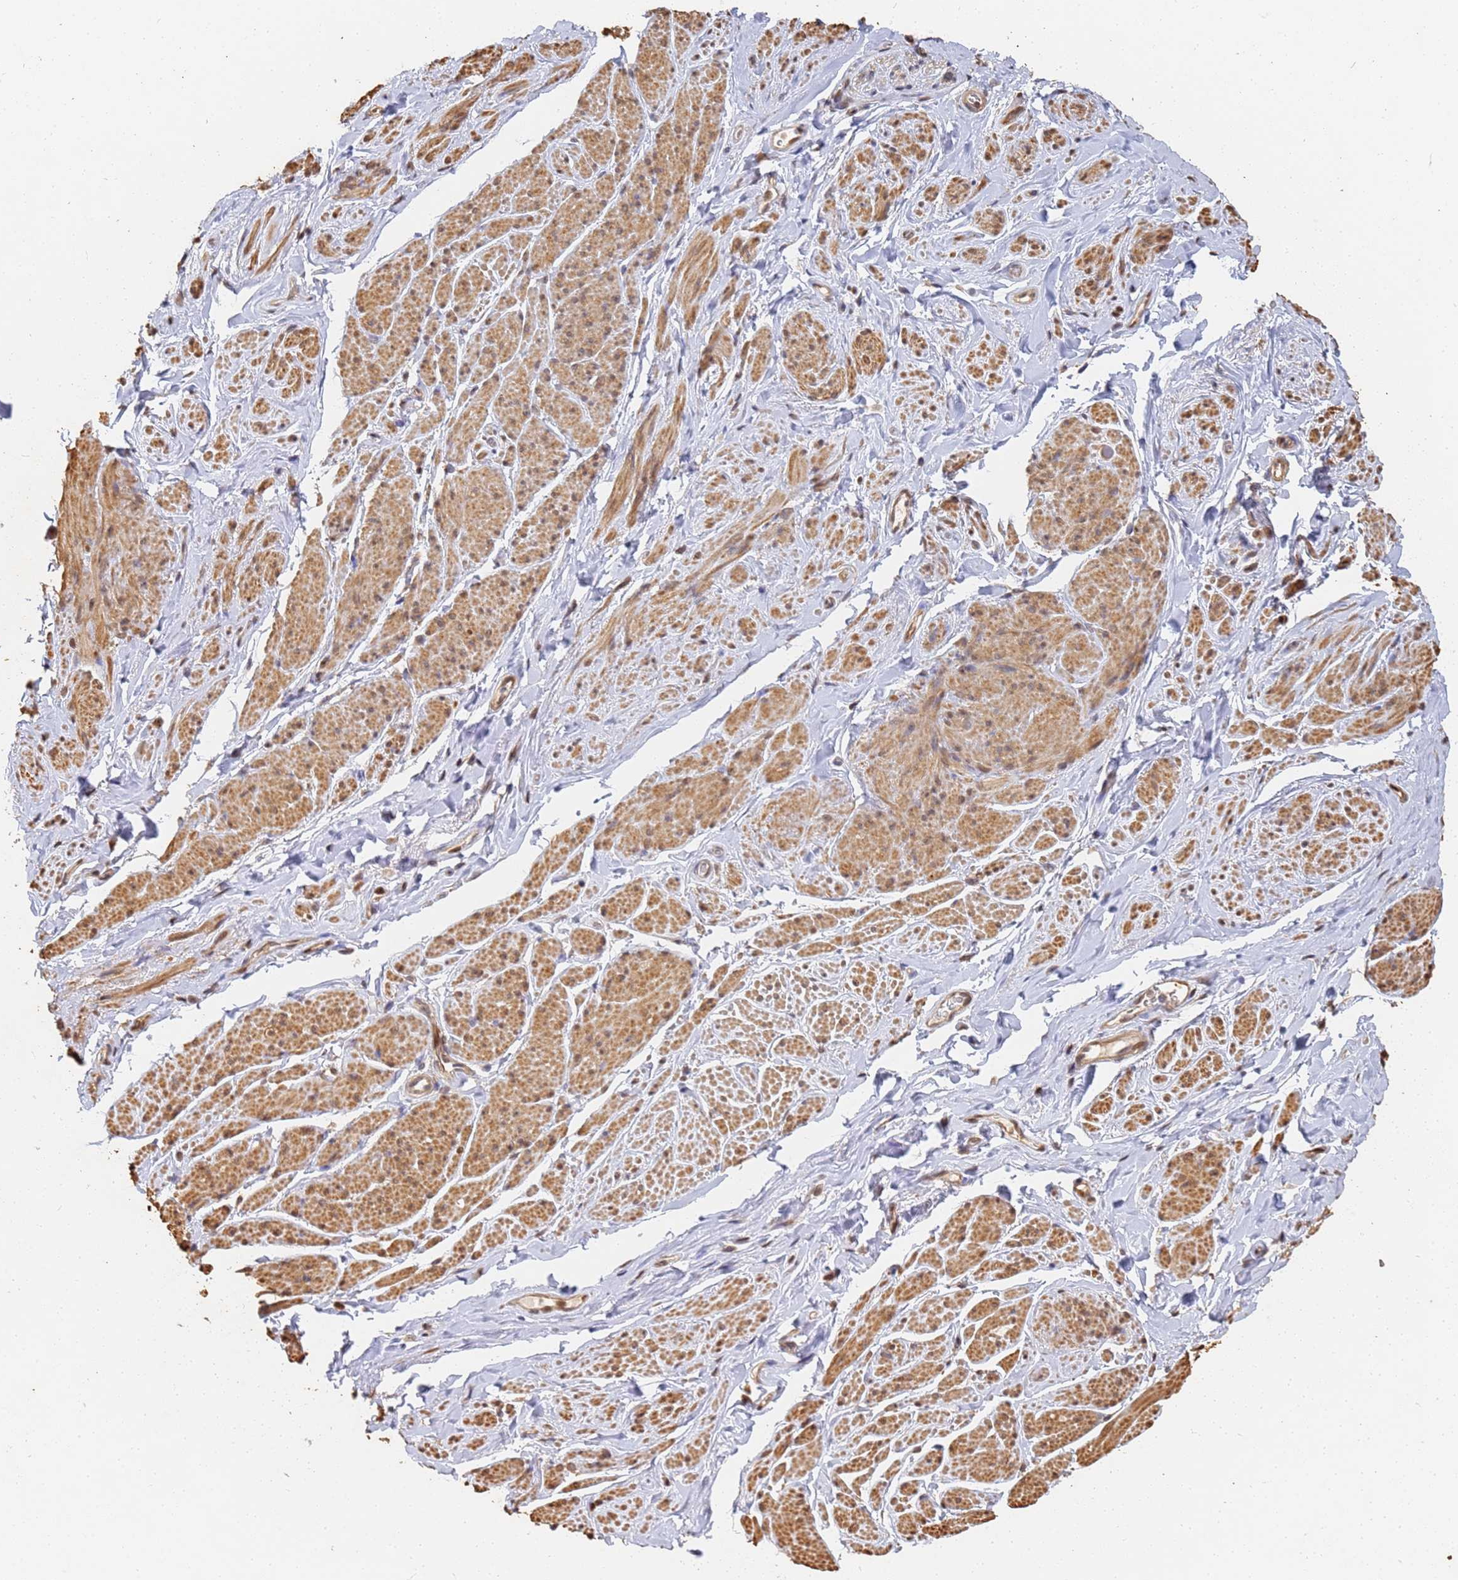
{"staining": {"intensity": "moderate", "quantity": "25%-75%", "location": "cytoplasmic/membranous"}, "tissue": "smooth muscle", "cell_type": "Smooth muscle cells", "image_type": "normal", "snomed": [{"axis": "morphology", "description": "Normal tissue, NOS"}, {"axis": "topography", "description": "Smooth muscle"}, {"axis": "topography", "description": "Peripheral nerve tissue"}], "caption": "Immunohistochemistry (IHC) (DAB) staining of benign human smooth muscle reveals moderate cytoplasmic/membranous protein expression in about 25%-75% of smooth muscle cells.", "gene": "JAK2", "patient": {"sex": "male", "age": 69}}